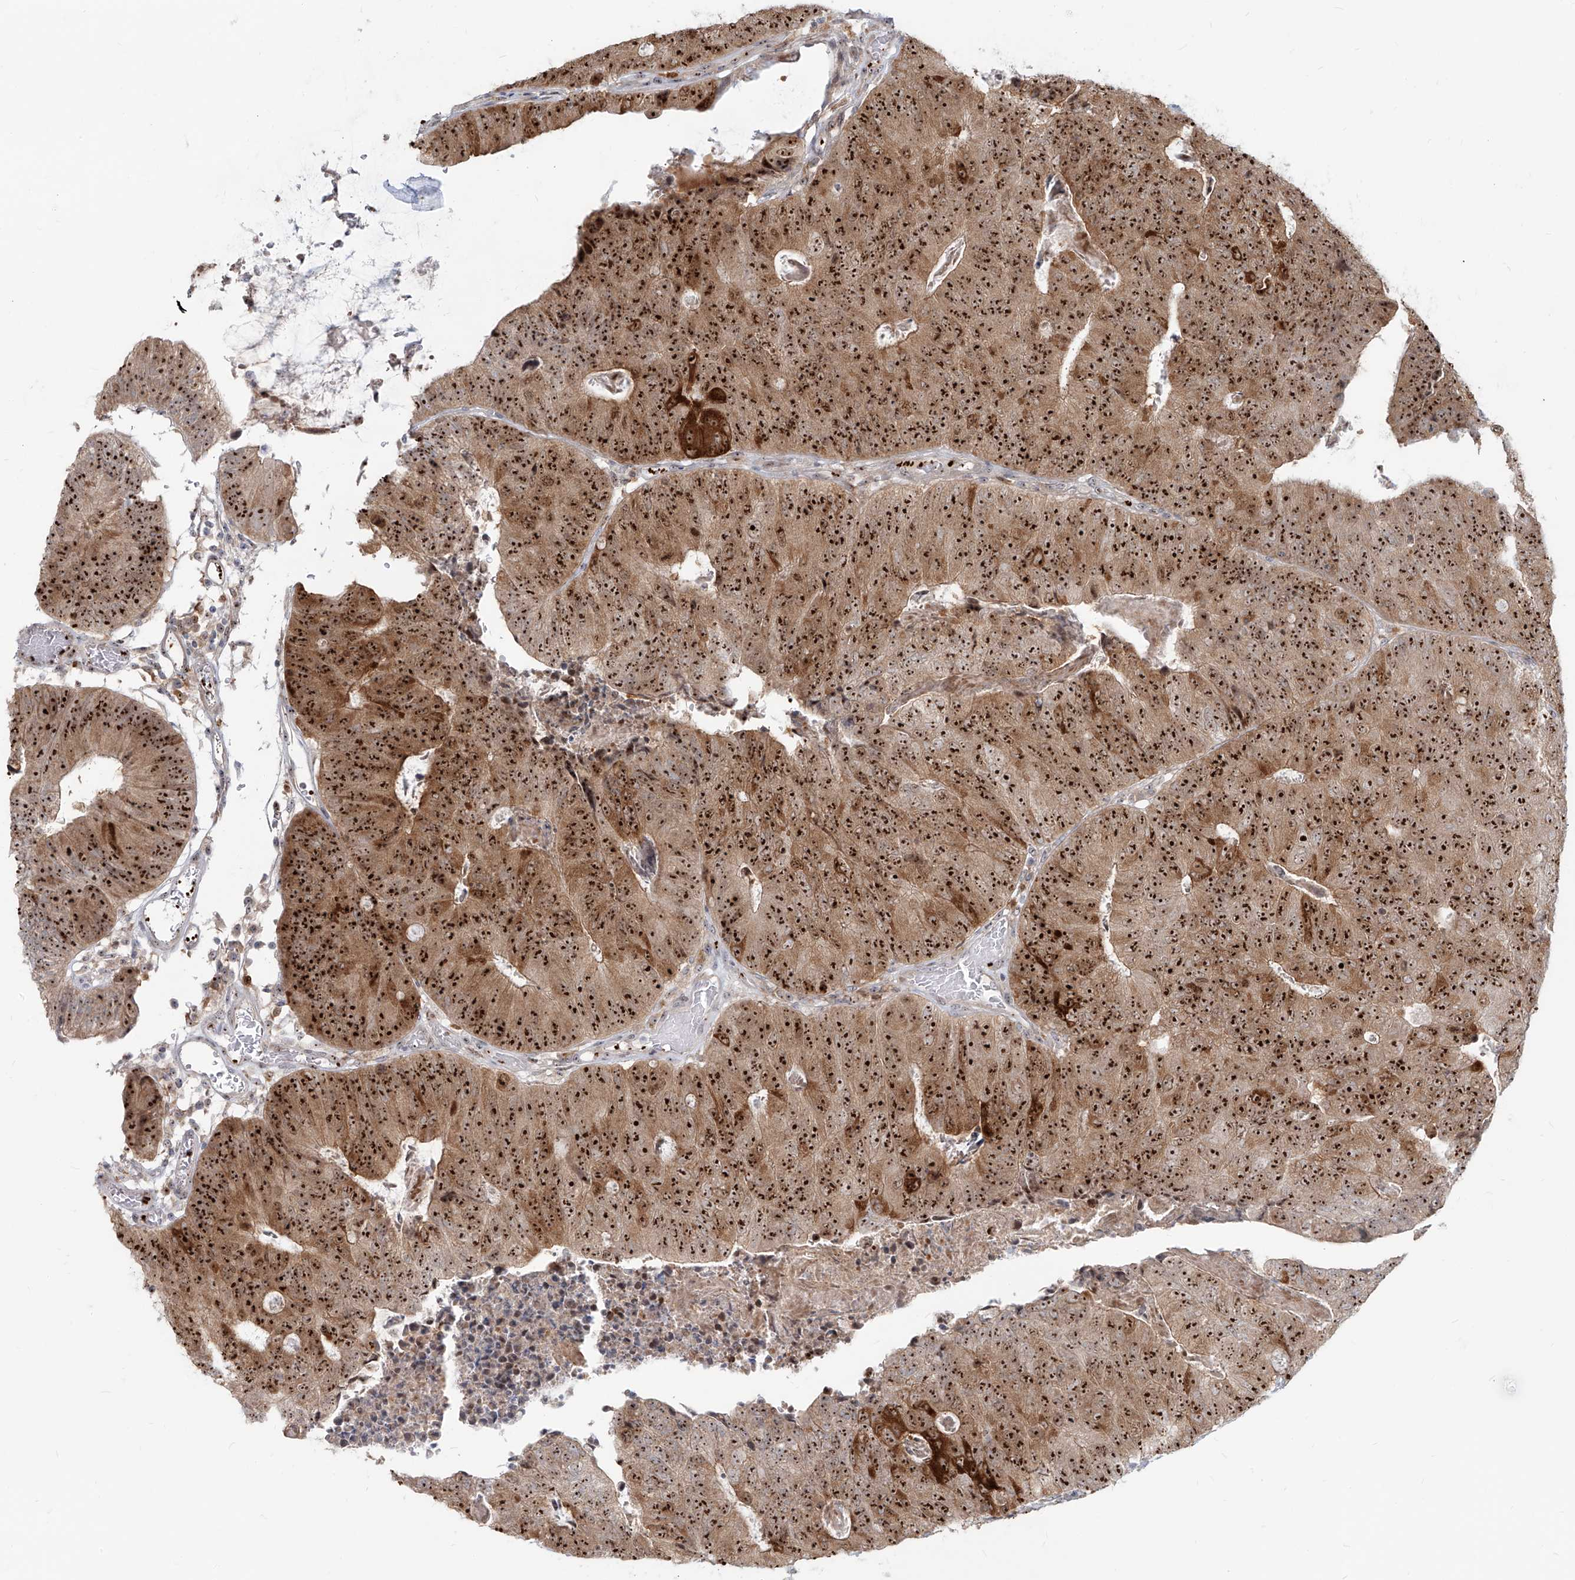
{"staining": {"intensity": "strong", "quantity": ">75%", "location": "cytoplasmic/membranous,nuclear"}, "tissue": "colorectal cancer", "cell_type": "Tumor cells", "image_type": "cancer", "snomed": [{"axis": "morphology", "description": "Adenocarcinoma, NOS"}, {"axis": "topography", "description": "Colon"}], "caption": "Tumor cells display high levels of strong cytoplasmic/membranous and nuclear positivity in about >75% of cells in colorectal adenocarcinoma.", "gene": "BYSL", "patient": {"sex": "female", "age": 67}}